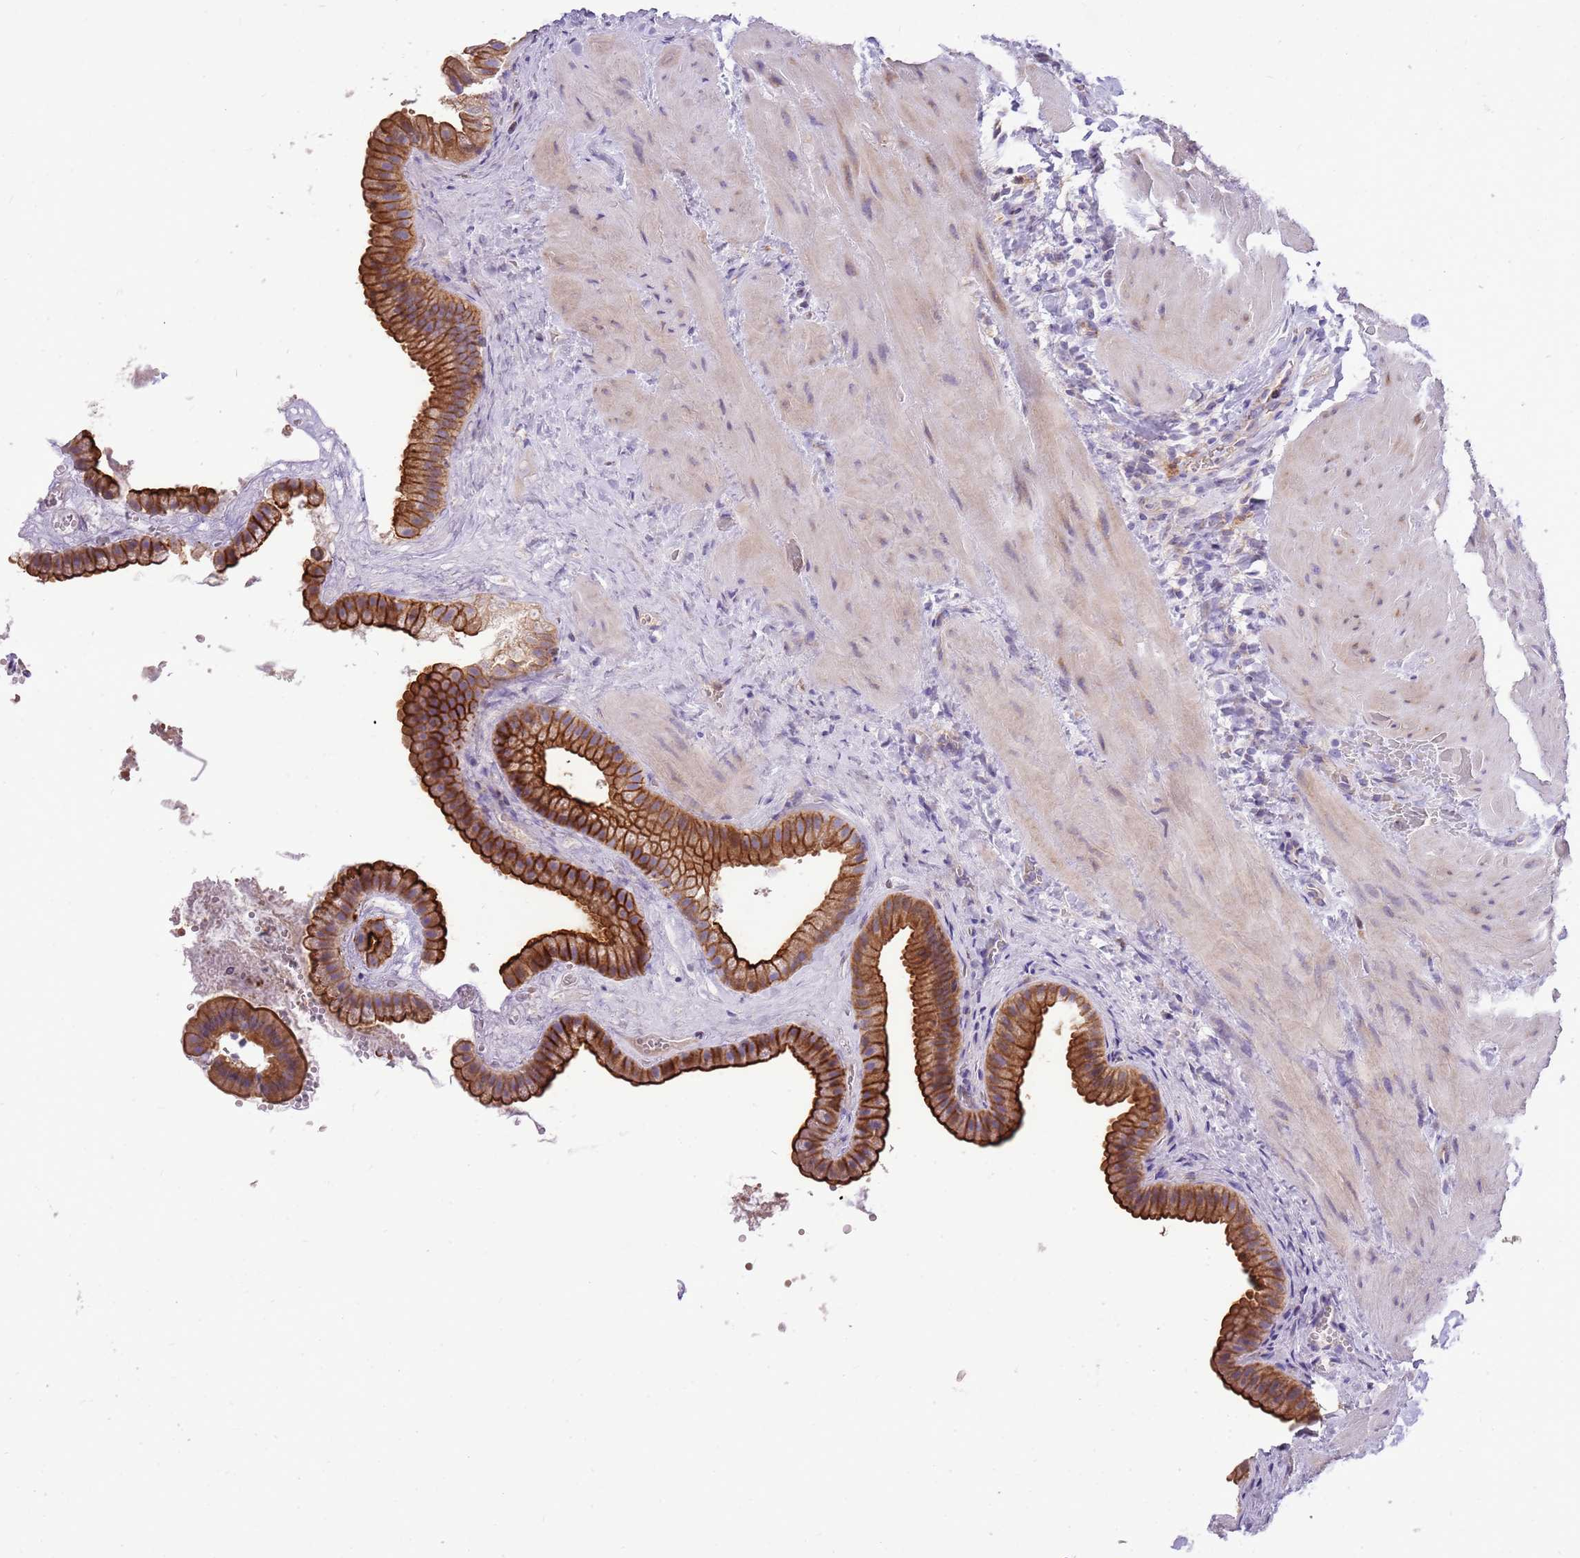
{"staining": {"intensity": "strong", "quantity": ">75%", "location": "cytoplasmic/membranous"}, "tissue": "gallbladder", "cell_type": "Glandular cells", "image_type": "normal", "snomed": [{"axis": "morphology", "description": "Normal tissue, NOS"}, {"axis": "topography", "description": "Gallbladder"}], "caption": "Brown immunohistochemical staining in benign human gallbladder shows strong cytoplasmic/membranous expression in about >75% of glandular cells. (DAB (3,3'-diaminobenzidine) IHC, brown staining for protein, blue staining for nuclei).", "gene": "WDR90", "patient": {"sex": "male", "age": 55}}